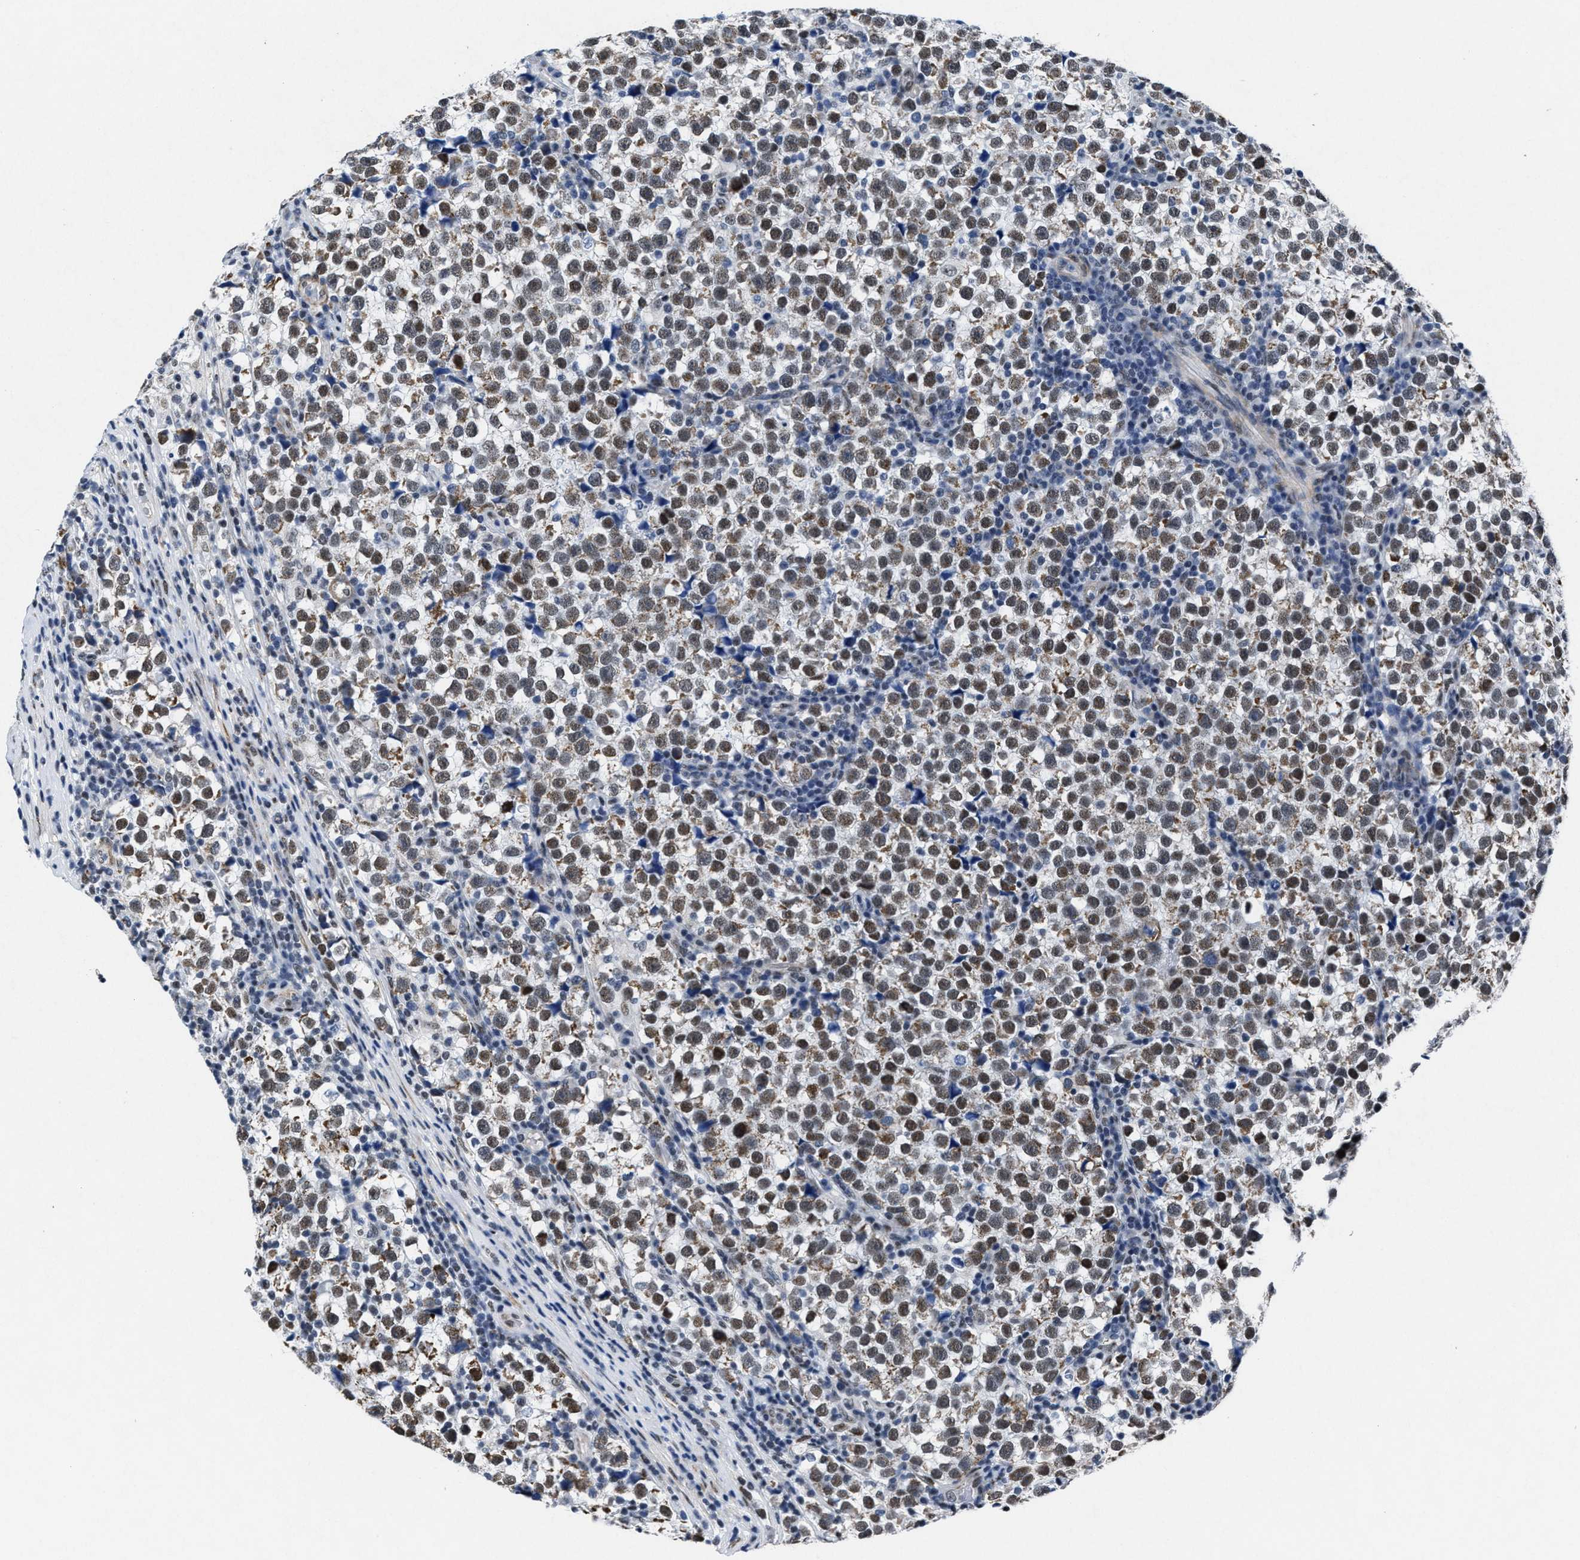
{"staining": {"intensity": "moderate", "quantity": ">75%", "location": "nuclear"}, "tissue": "testis cancer", "cell_type": "Tumor cells", "image_type": "cancer", "snomed": [{"axis": "morphology", "description": "Normal tissue, NOS"}, {"axis": "morphology", "description": "Seminoma, NOS"}, {"axis": "topography", "description": "Testis"}], "caption": "Moderate nuclear protein positivity is present in approximately >75% of tumor cells in seminoma (testis). The protein of interest is stained brown, and the nuclei are stained in blue (DAB (3,3'-diaminobenzidine) IHC with brightfield microscopy, high magnification).", "gene": "ID3", "patient": {"sex": "male", "age": 43}}